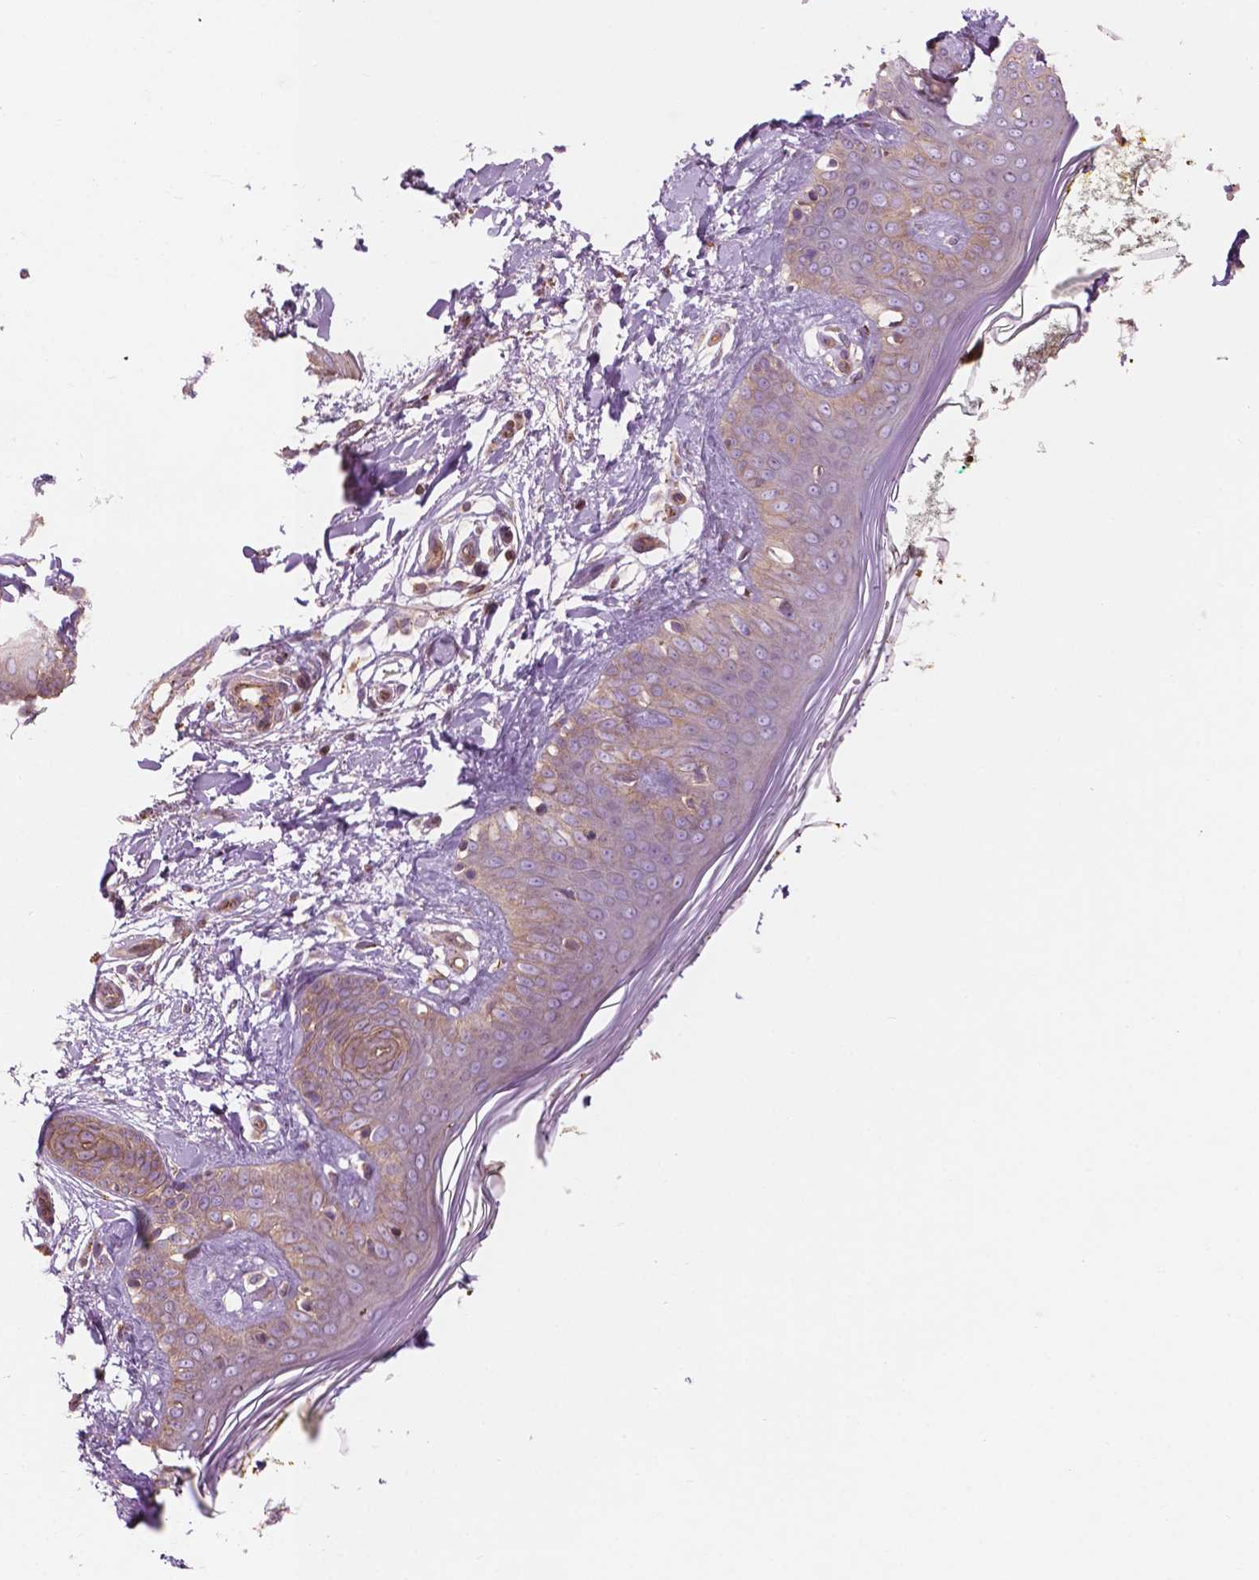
{"staining": {"intensity": "weak", "quantity": "<25%", "location": "cytoplasmic/membranous"}, "tissue": "skin", "cell_type": "Fibroblasts", "image_type": "normal", "snomed": [{"axis": "morphology", "description": "Normal tissue, NOS"}, {"axis": "topography", "description": "Skin"}], "caption": "This is an IHC histopathology image of unremarkable human skin. There is no staining in fibroblasts.", "gene": "SURF4", "patient": {"sex": "female", "age": 34}}